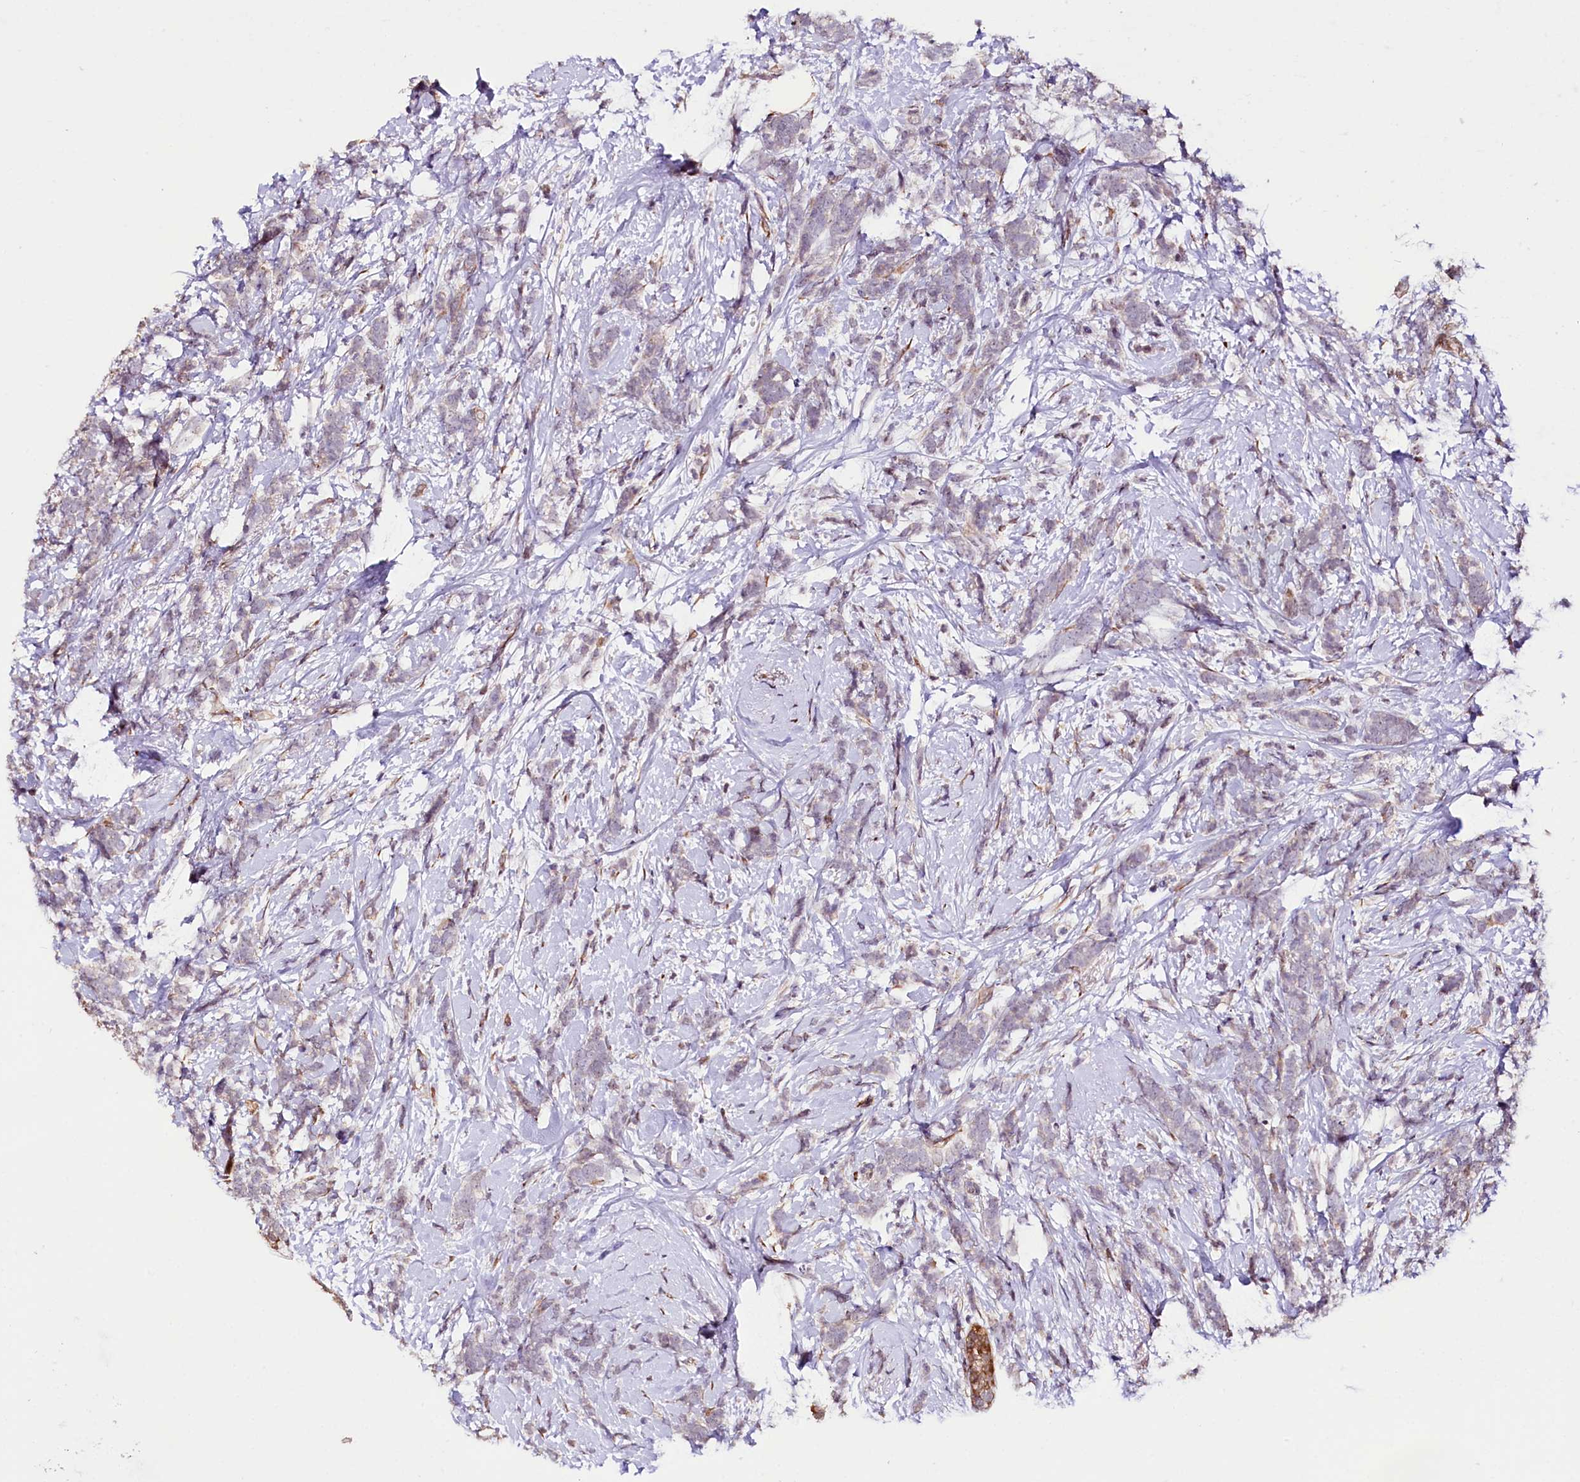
{"staining": {"intensity": "negative", "quantity": "none", "location": "none"}, "tissue": "breast cancer", "cell_type": "Tumor cells", "image_type": "cancer", "snomed": [{"axis": "morphology", "description": "Lobular carcinoma"}, {"axis": "topography", "description": "Breast"}], "caption": "Immunohistochemistry image of neoplastic tissue: human breast lobular carcinoma stained with DAB (3,3'-diaminobenzidine) shows no significant protein positivity in tumor cells.", "gene": "CUTC", "patient": {"sex": "female", "age": 58}}